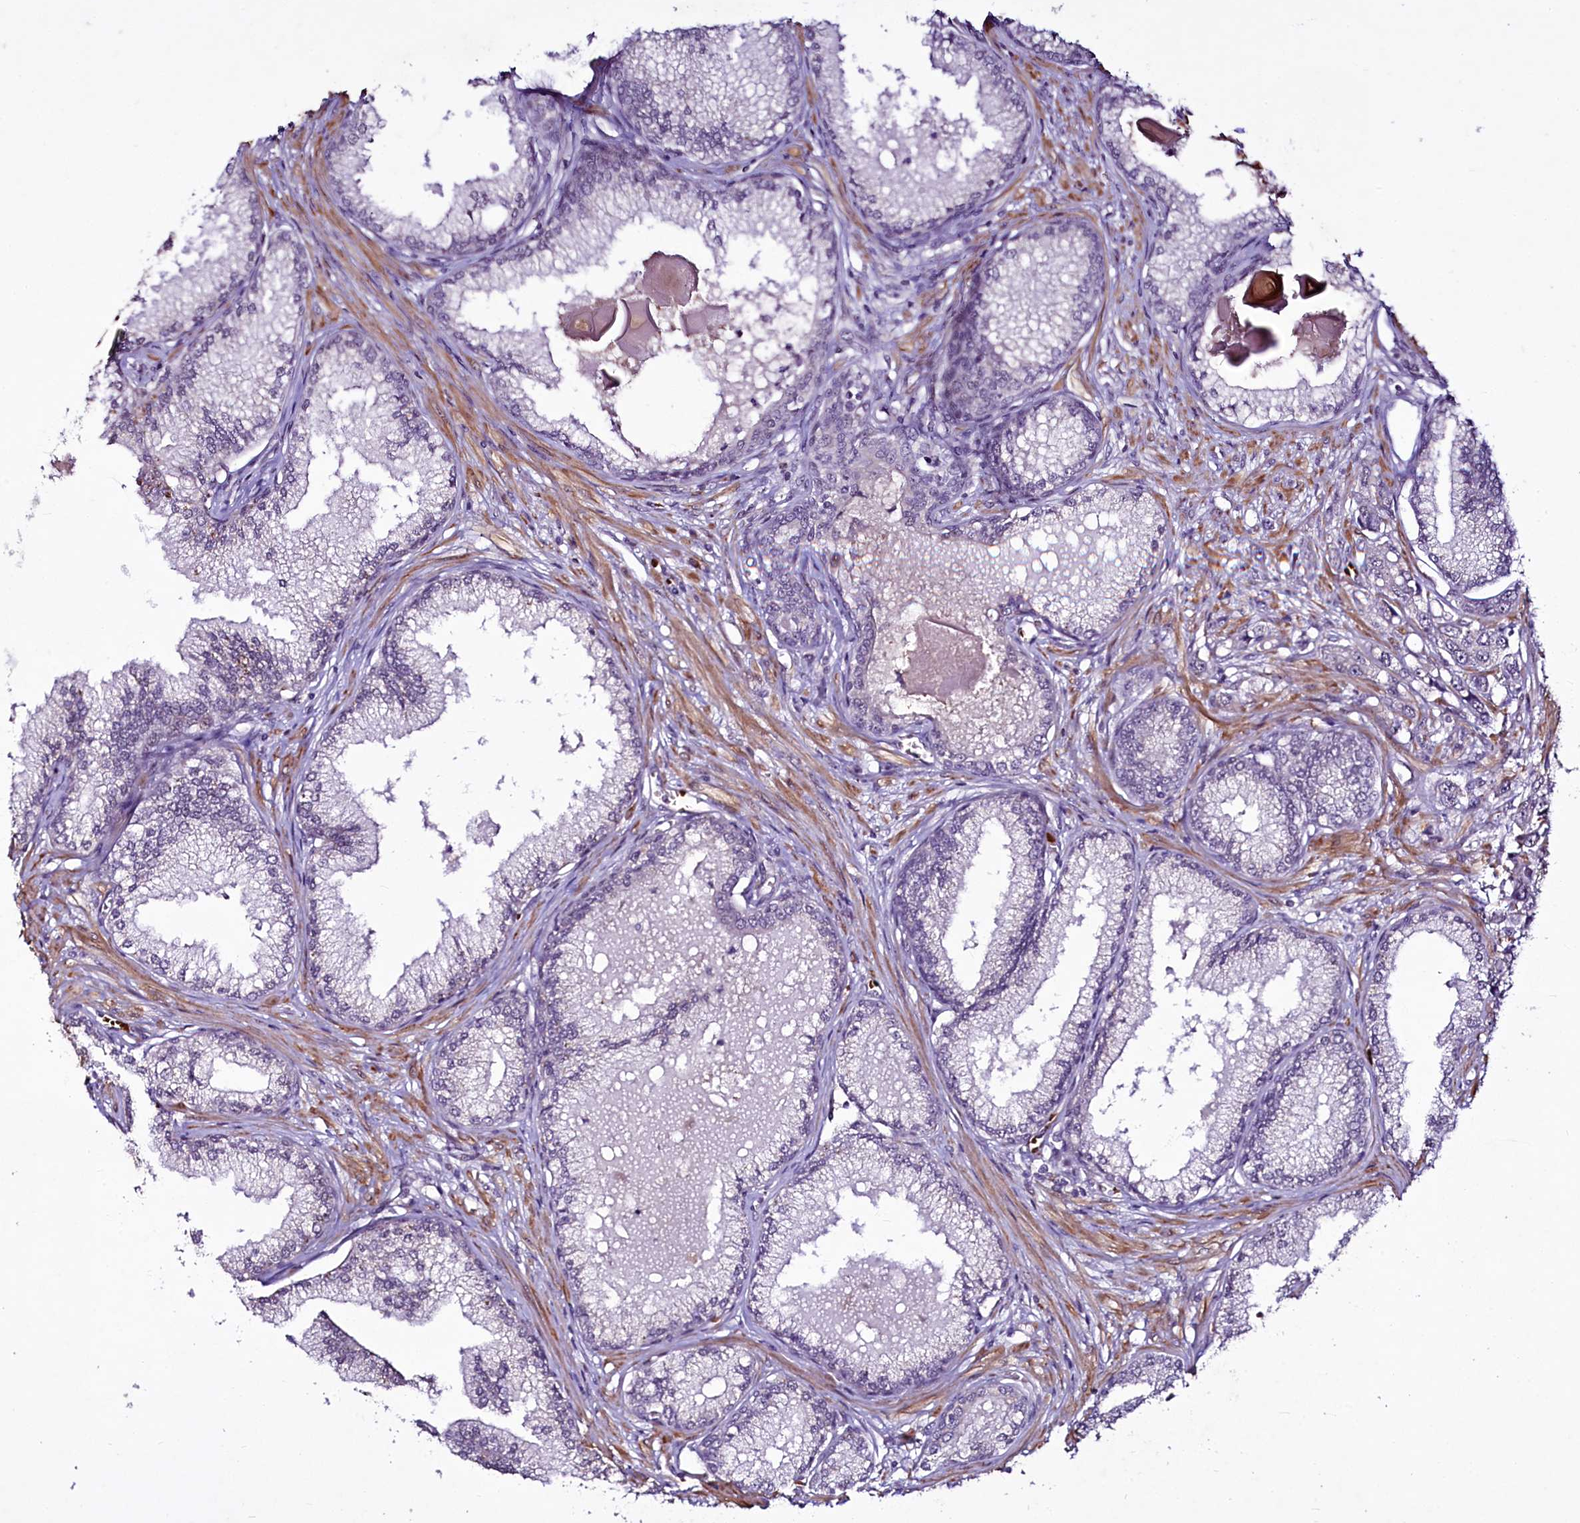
{"staining": {"intensity": "negative", "quantity": "none", "location": "none"}, "tissue": "prostate cancer", "cell_type": "Tumor cells", "image_type": "cancer", "snomed": [{"axis": "morphology", "description": "Adenocarcinoma, High grade"}, {"axis": "topography", "description": "Prostate"}], "caption": "There is no significant staining in tumor cells of prostate adenocarcinoma (high-grade).", "gene": "SUSD3", "patient": {"sex": "male", "age": 74}}